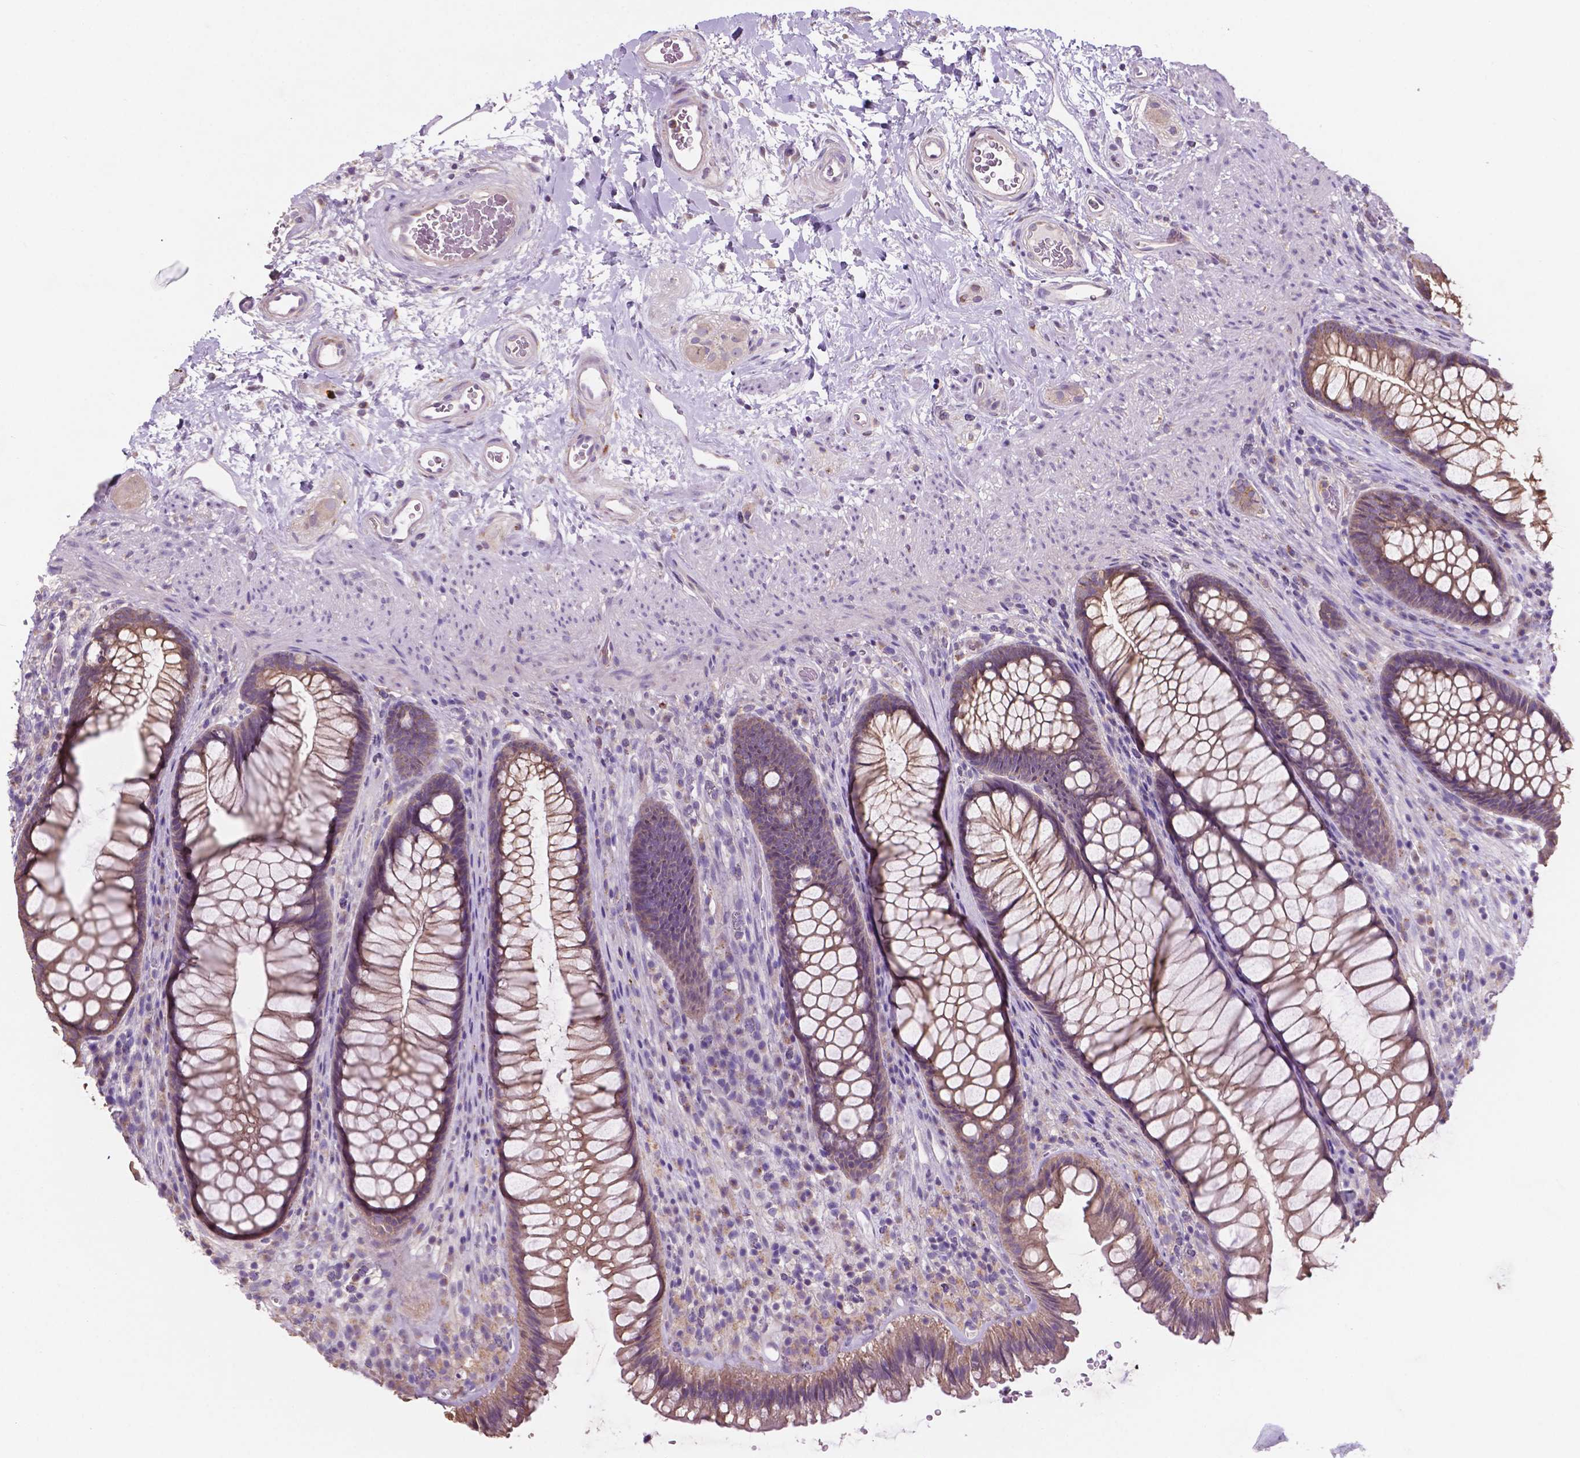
{"staining": {"intensity": "moderate", "quantity": "25%-75%", "location": "cytoplasmic/membranous"}, "tissue": "rectum", "cell_type": "Glandular cells", "image_type": "normal", "snomed": [{"axis": "morphology", "description": "Normal tissue, NOS"}, {"axis": "topography", "description": "Smooth muscle"}, {"axis": "topography", "description": "Rectum"}], "caption": "Moderate cytoplasmic/membranous protein staining is seen in about 25%-75% of glandular cells in rectum. The protein of interest is stained brown, and the nuclei are stained in blue (DAB (3,3'-diaminobenzidine) IHC with brightfield microscopy, high magnification).", "gene": "MKRN2OS", "patient": {"sex": "male", "age": 53}}